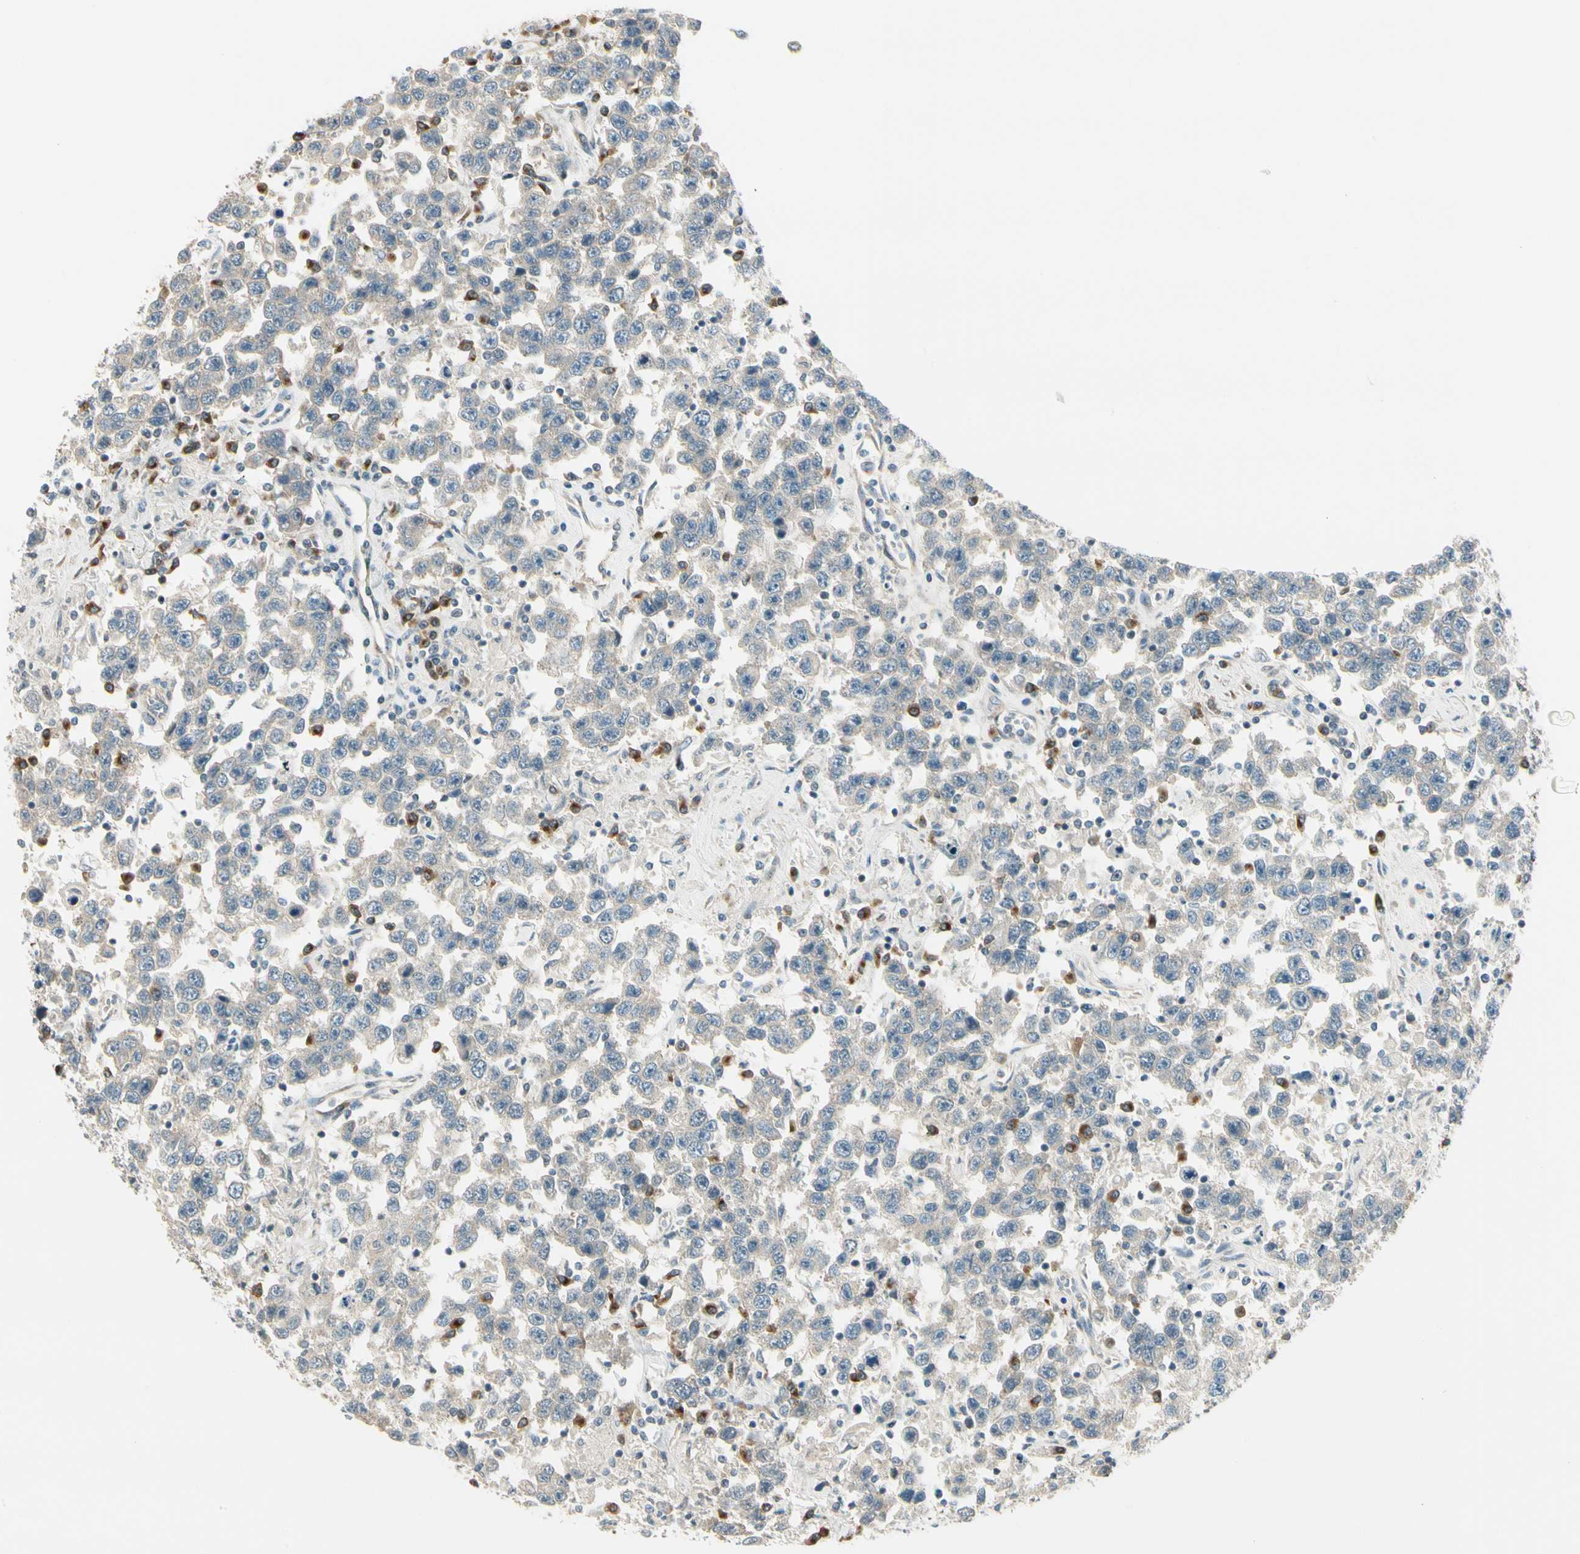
{"staining": {"intensity": "weak", "quantity": ">75%", "location": "cytoplasmic/membranous"}, "tissue": "testis cancer", "cell_type": "Tumor cells", "image_type": "cancer", "snomed": [{"axis": "morphology", "description": "Seminoma, NOS"}, {"axis": "topography", "description": "Testis"}], "caption": "A photomicrograph of seminoma (testis) stained for a protein exhibits weak cytoplasmic/membranous brown staining in tumor cells.", "gene": "MANSC1", "patient": {"sex": "male", "age": 41}}